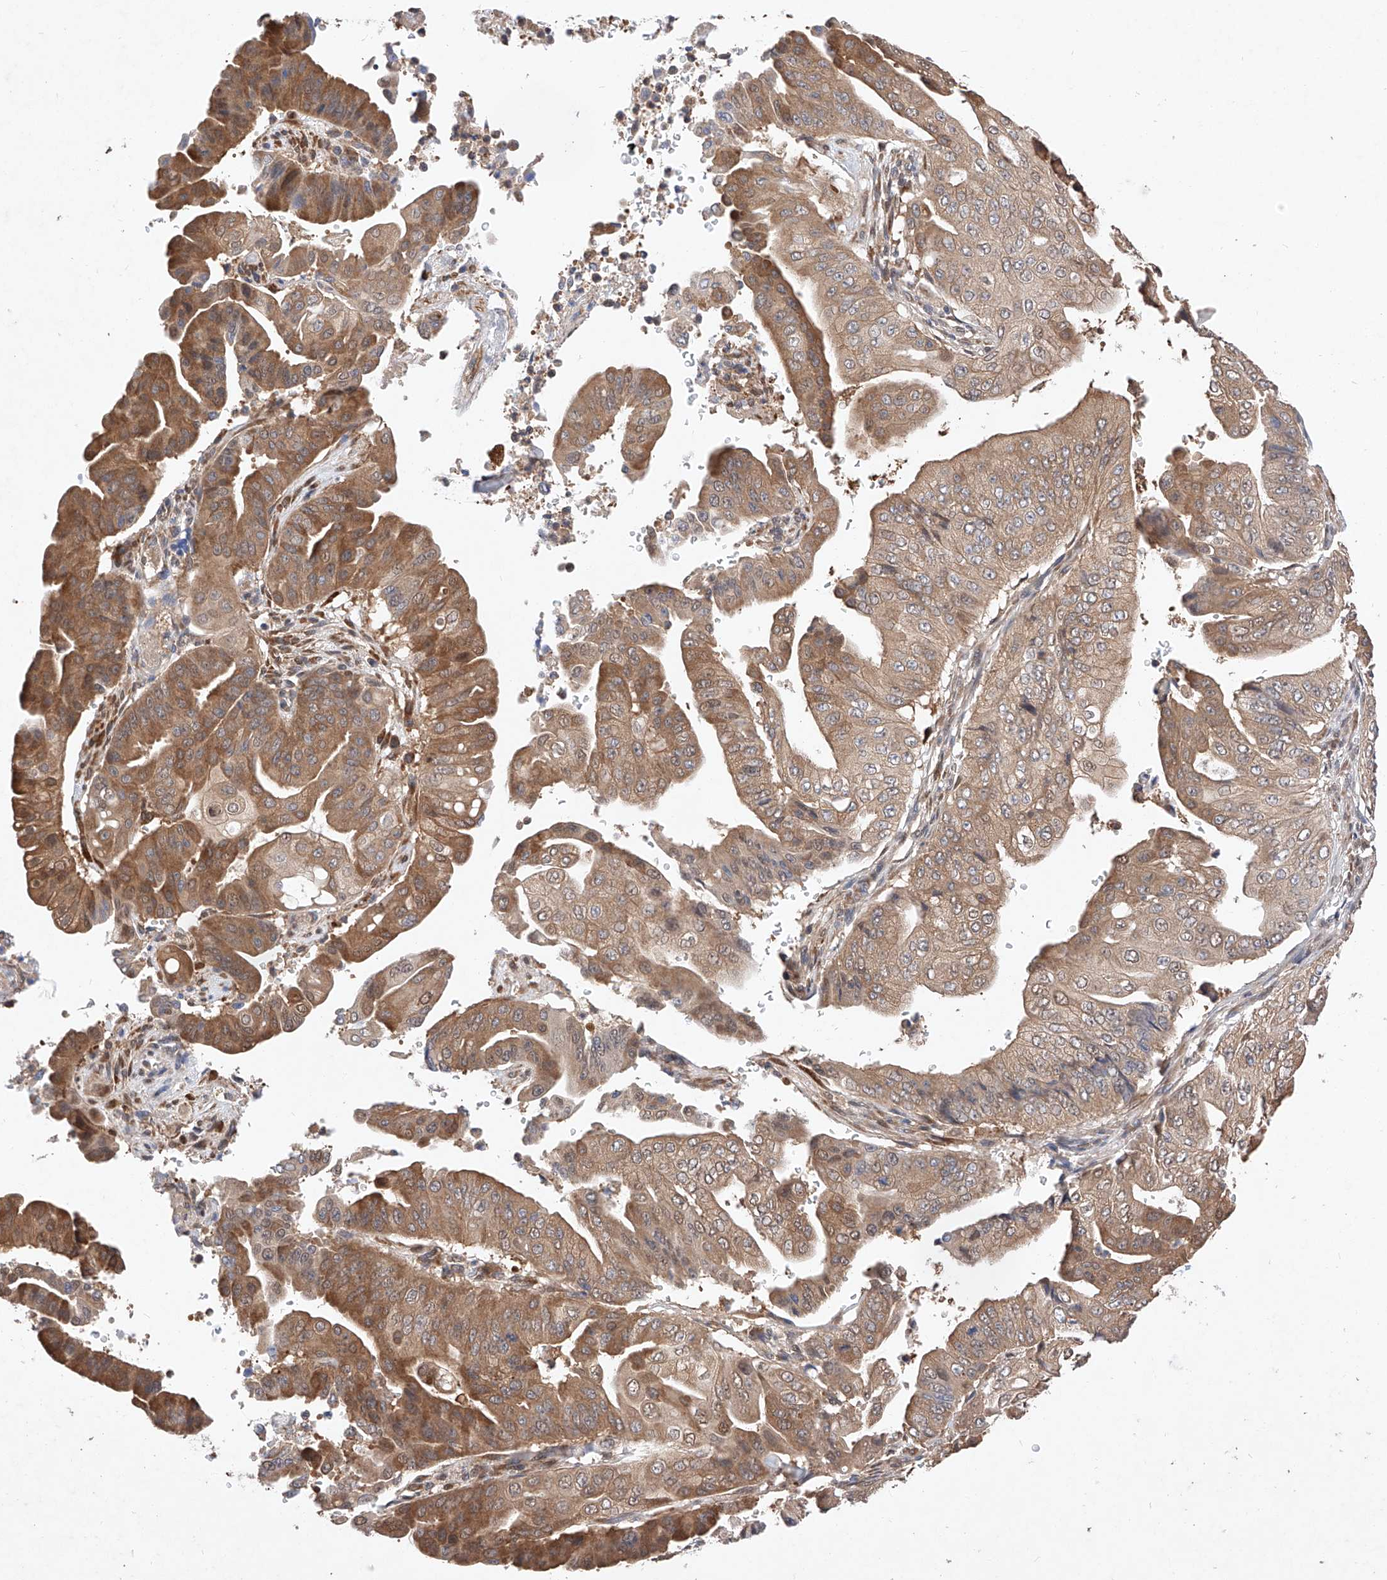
{"staining": {"intensity": "moderate", "quantity": ">75%", "location": "cytoplasmic/membranous"}, "tissue": "pancreatic cancer", "cell_type": "Tumor cells", "image_type": "cancer", "snomed": [{"axis": "morphology", "description": "Adenocarcinoma, NOS"}, {"axis": "topography", "description": "Pancreas"}], "caption": "Protein staining reveals moderate cytoplasmic/membranous staining in about >75% of tumor cells in pancreatic cancer.", "gene": "ZSCAN4", "patient": {"sex": "female", "age": 77}}